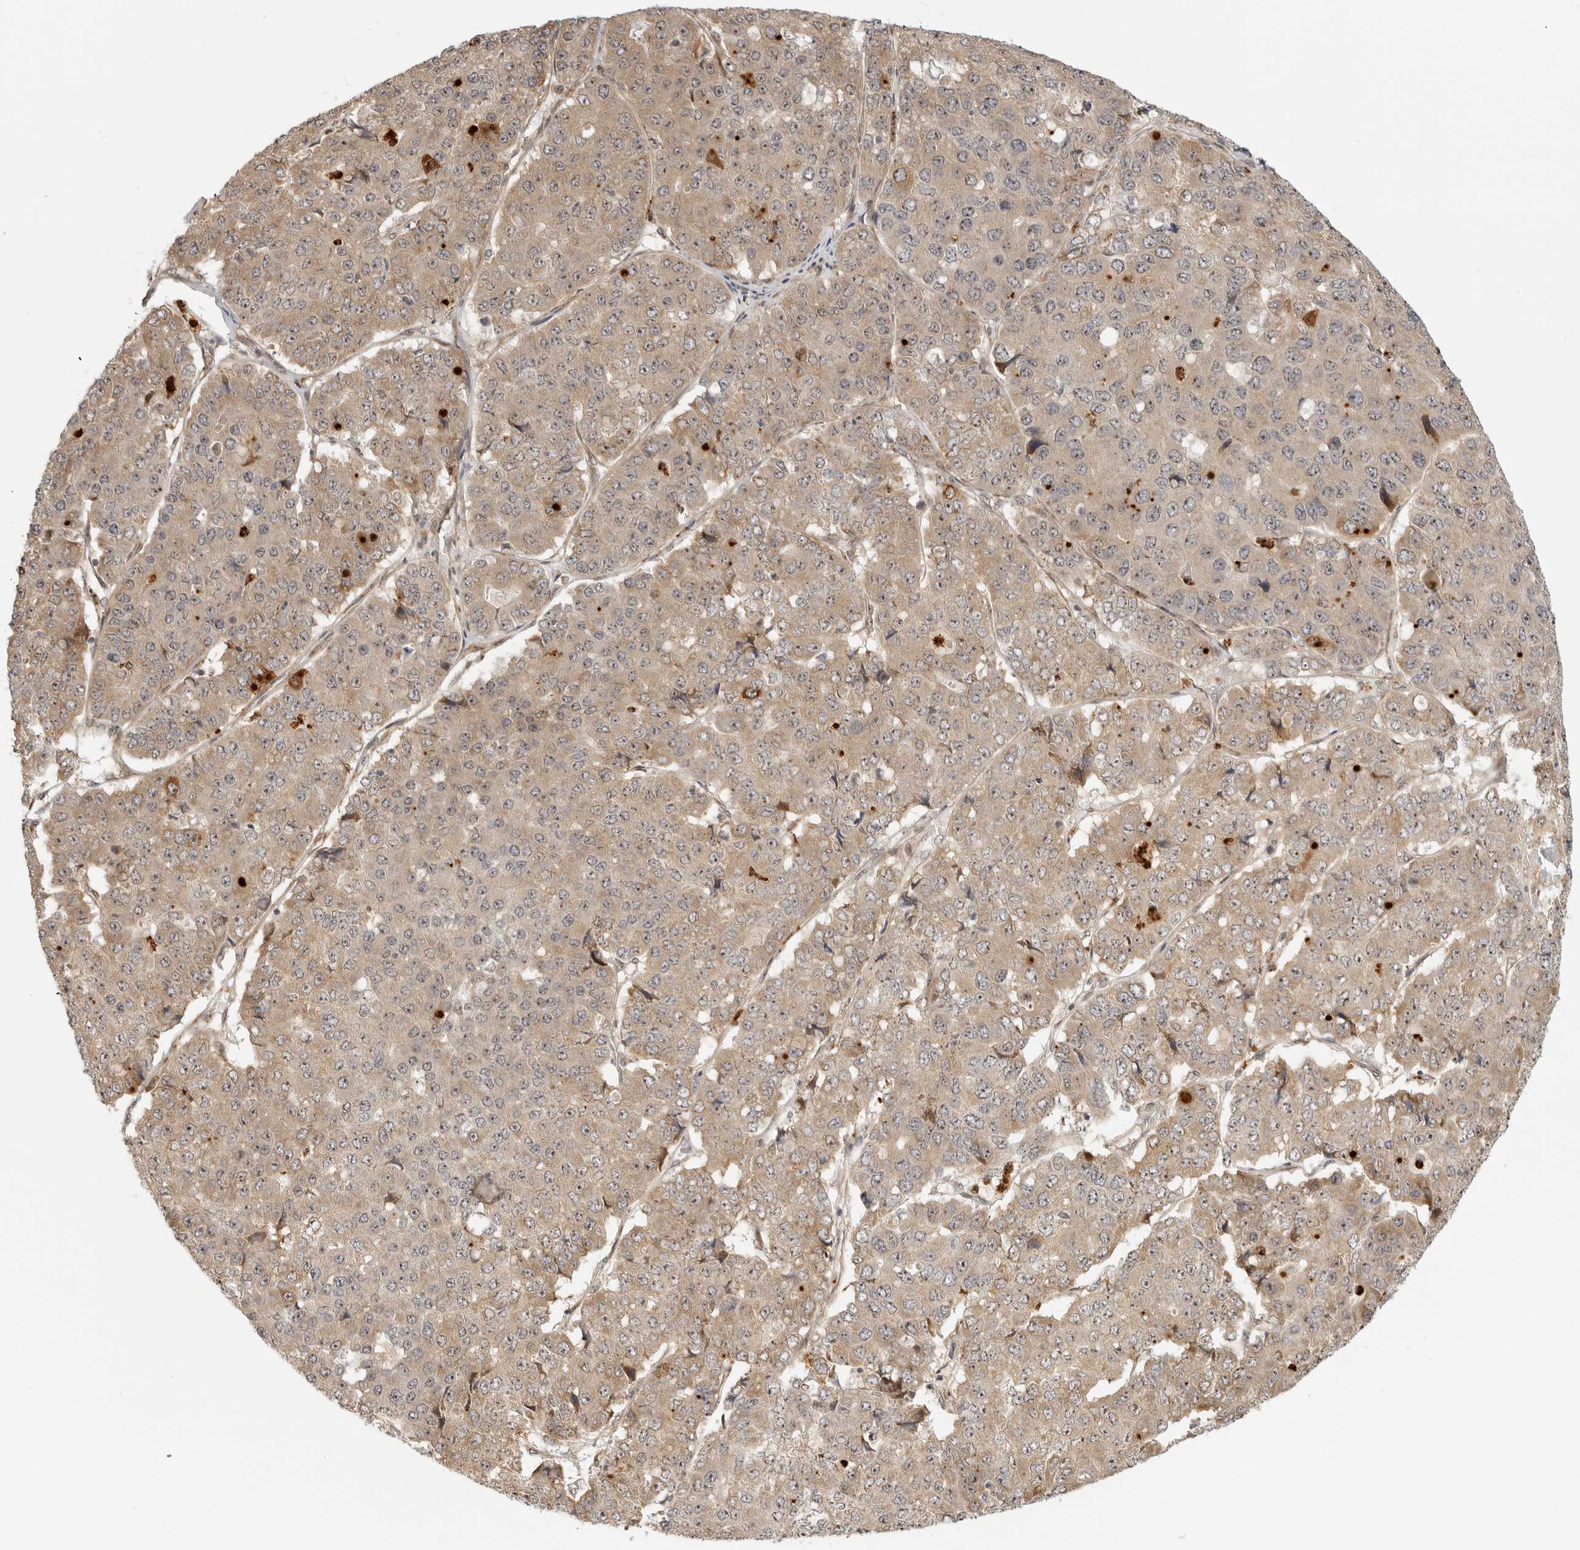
{"staining": {"intensity": "weak", "quantity": ">75%", "location": "cytoplasmic/membranous,nuclear"}, "tissue": "pancreatic cancer", "cell_type": "Tumor cells", "image_type": "cancer", "snomed": [{"axis": "morphology", "description": "Adenocarcinoma, NOS"}, {"axis": "topography", "description": "Pancreas"}], "caption": "Human adenocarcinoma (pancreatic) stained for a protein (brown) demonstrates weak cytoplasmic/membranous and nuclear positive expression in approximately >75% of tumor cells.", "gene": "DSCC1", "patient": {"sex": "male", "age": 50}}